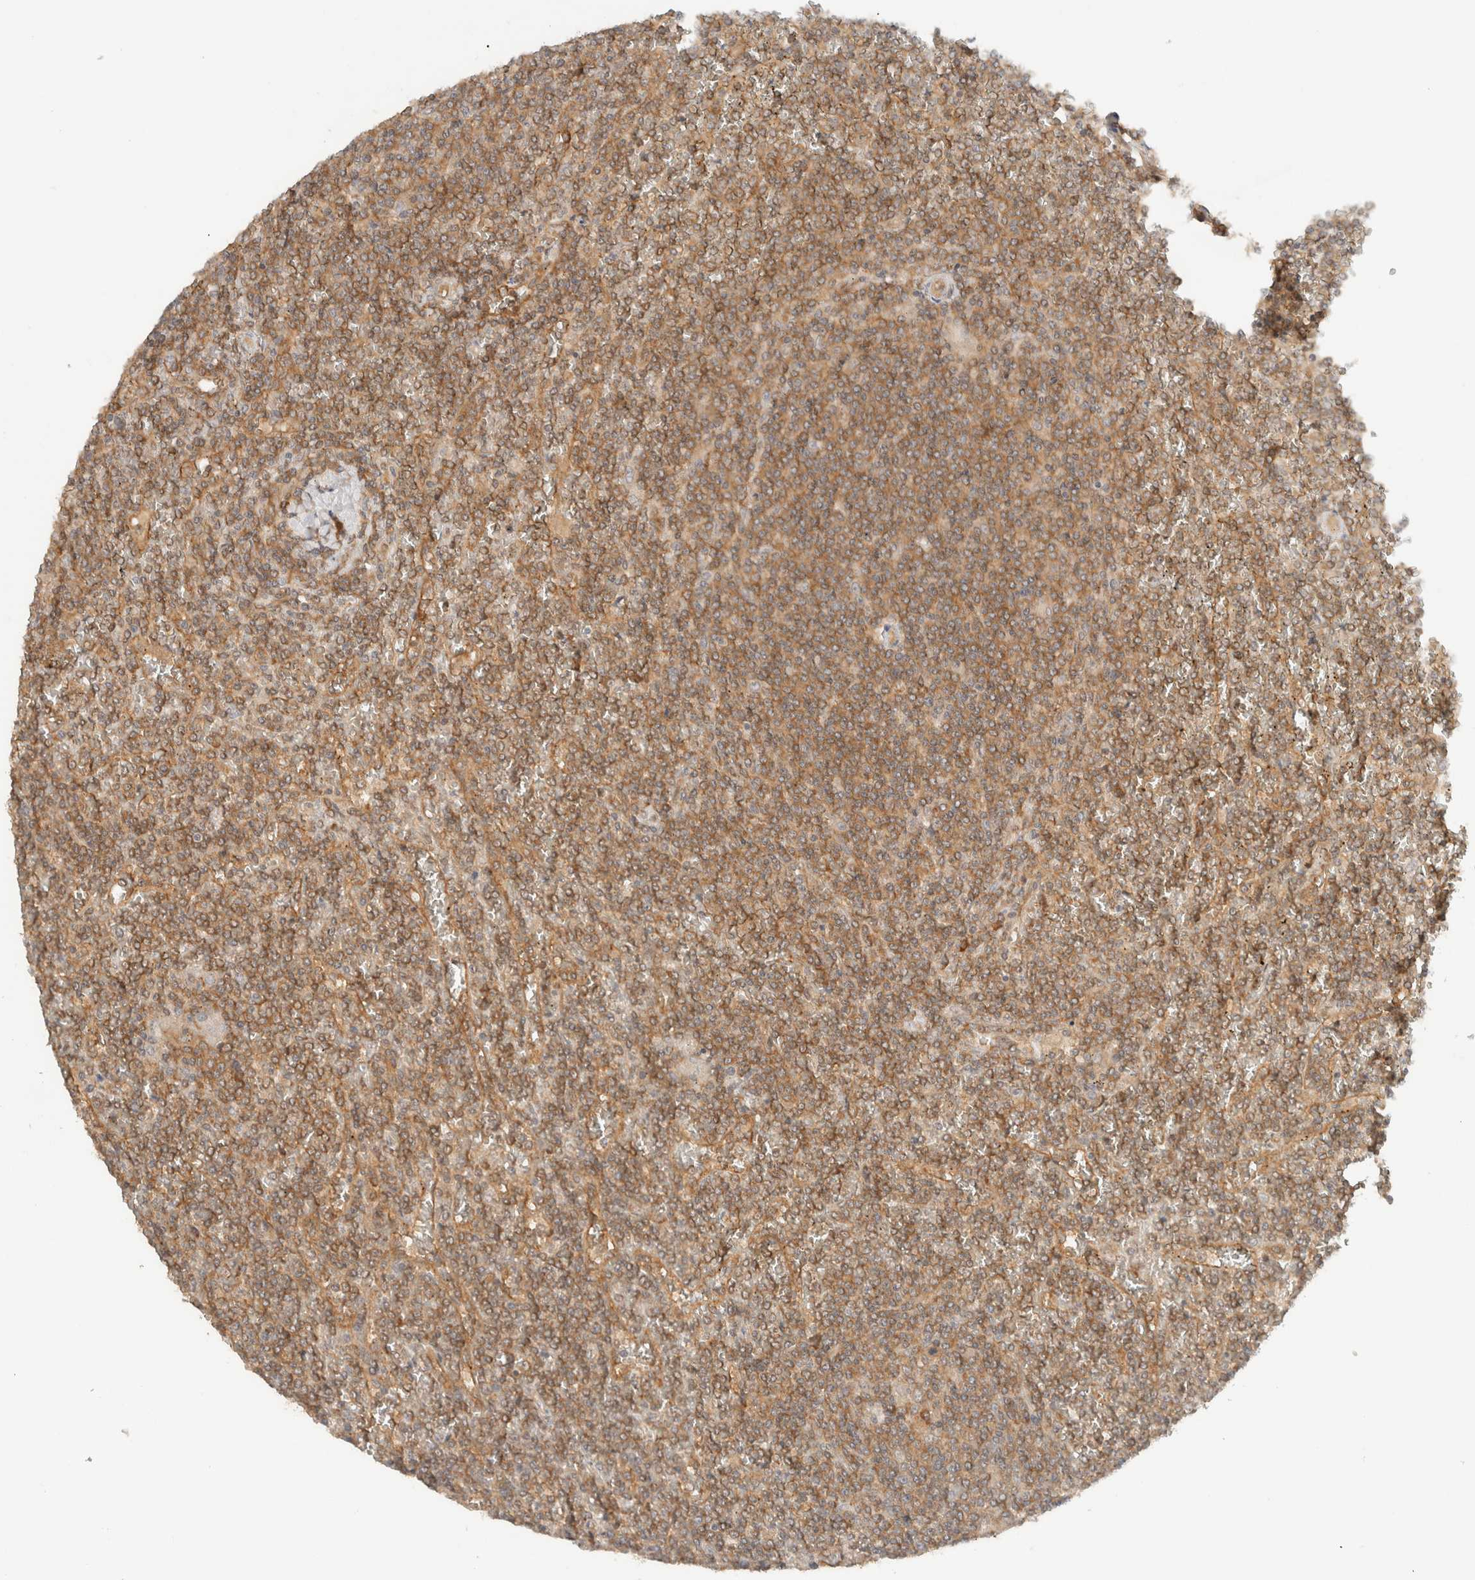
{"staining": {"intensity": "moderate", "quantity": ">75%", "location": "cytoplasmic/membranous"}, "tissue": "lymphoma", "cell_type": "Tumor cells", "image_type": "cancer", "snomed": [{"axis": "morphology", "description": "Malignant lymphoma, non-Hodgkin's type, Low grade"}, {"axis": "topography", "description": "Spleen"}], "caption": "A histopathology image showing moderate cytoplasmic/membranous staining in approximately >75% of tumor cells in lymphoma, as visualized by brown immunohistochemical staining.", "gene": "ARFGEF2", "patient": {"sex": "female", "age": 19}}